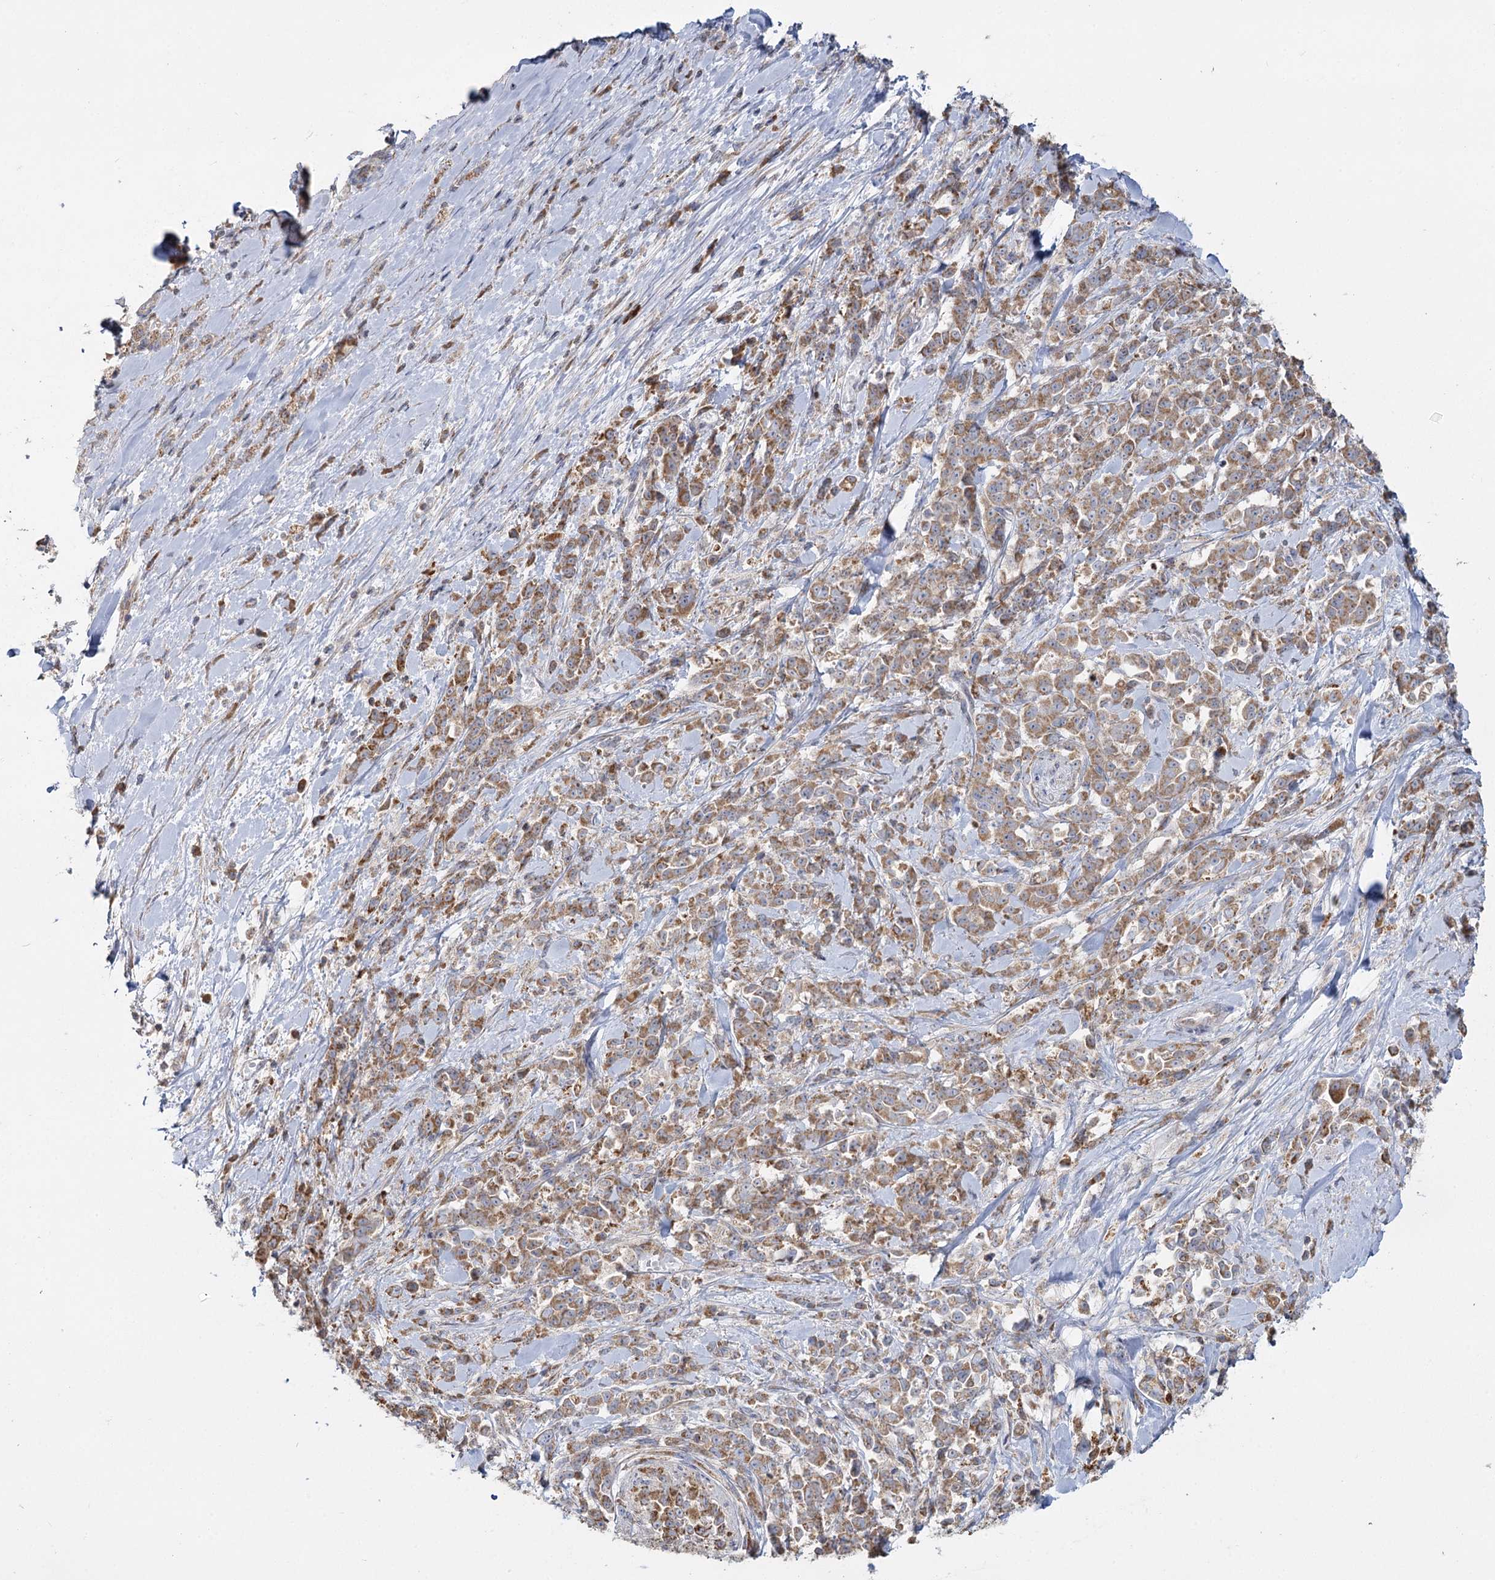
{"staining": {"intensity": "moderate", "quantity": ">75%", "location": "cytoplasmic/membranous"}, "tissue": "pancreatic cancer", "cell_type": "Tumor cells", "image_type": "cancer", "snomed": [{"axis": "morphology", "description": "Normal tissue, NOS"}, {"axis": "morphology", "description": "Adenocarcinoma, NOS"}, {"axis": "topography", "description": "Pancreas"}], "caption": "Protein staining demonstrates moderate cytoplasmic/membranous positivity in about >75% of tumor cells in pancreatic cancer.", "gene": "ACOX2", "patient": {"sex": "female", "age": 64}}